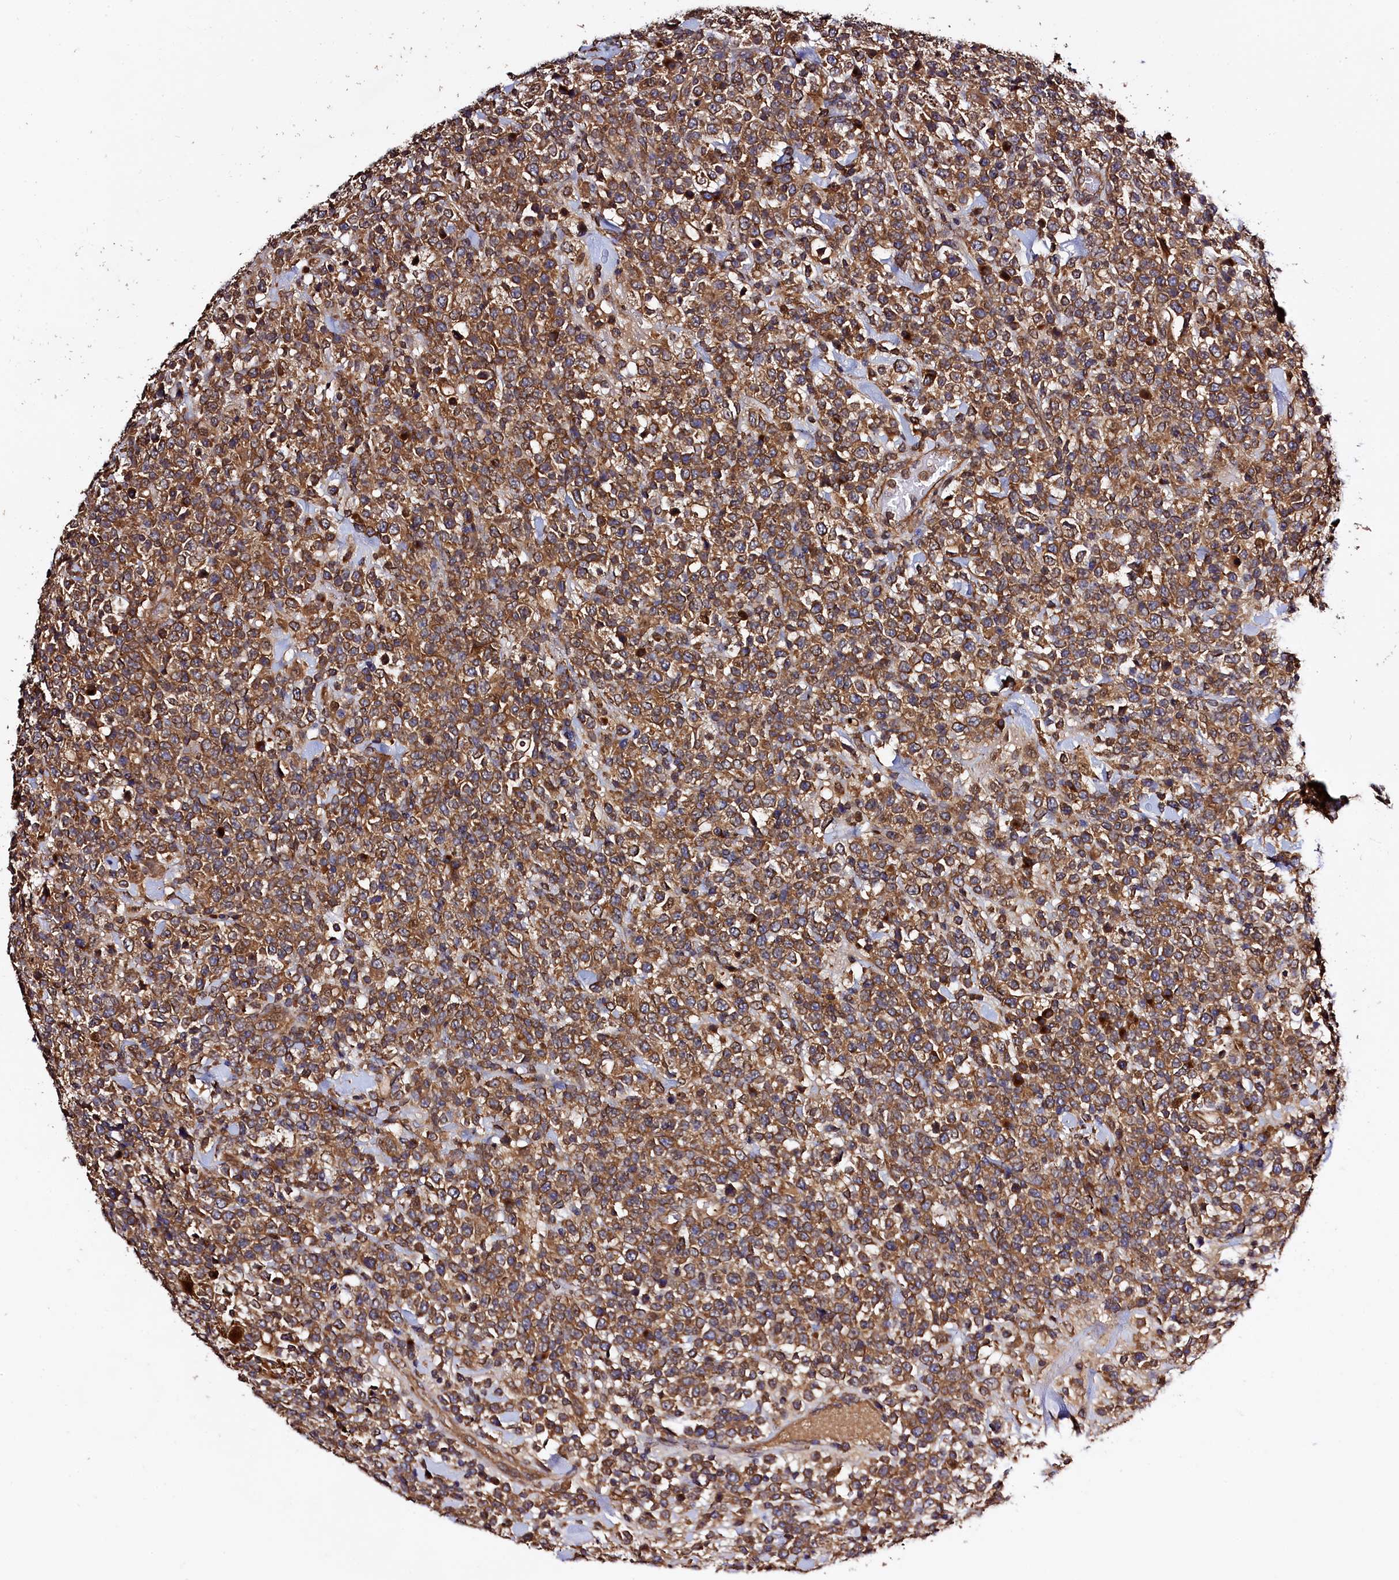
{"staining": {"intensity": "moderate", "quantity": ">75%", "location": "cytoplasmic/membranous"}, "tissue": "lymphoma", "cell_type": "Tumor cells", "image_type": "cancer", "snomed": [{"axis": "morphology", "description": "Malignant lymphoma, non-Hodgkin's type, High grade"}, {"axis": "topography", "description": "Colon"}], "caption": "Brown immunohistochemical staining in human malignant lymphoma, non-Hodgkin's type (high-grade) shows moderate cytoplasmic/membranous staining in approximately >75% of tumor cells. (DAB (3,3'-diaminobenzidine) IHC, brown staining for protein, blue staining for nuclei).", "gene": "KLC2", "patient": {"sex": "female", "age": 53}}